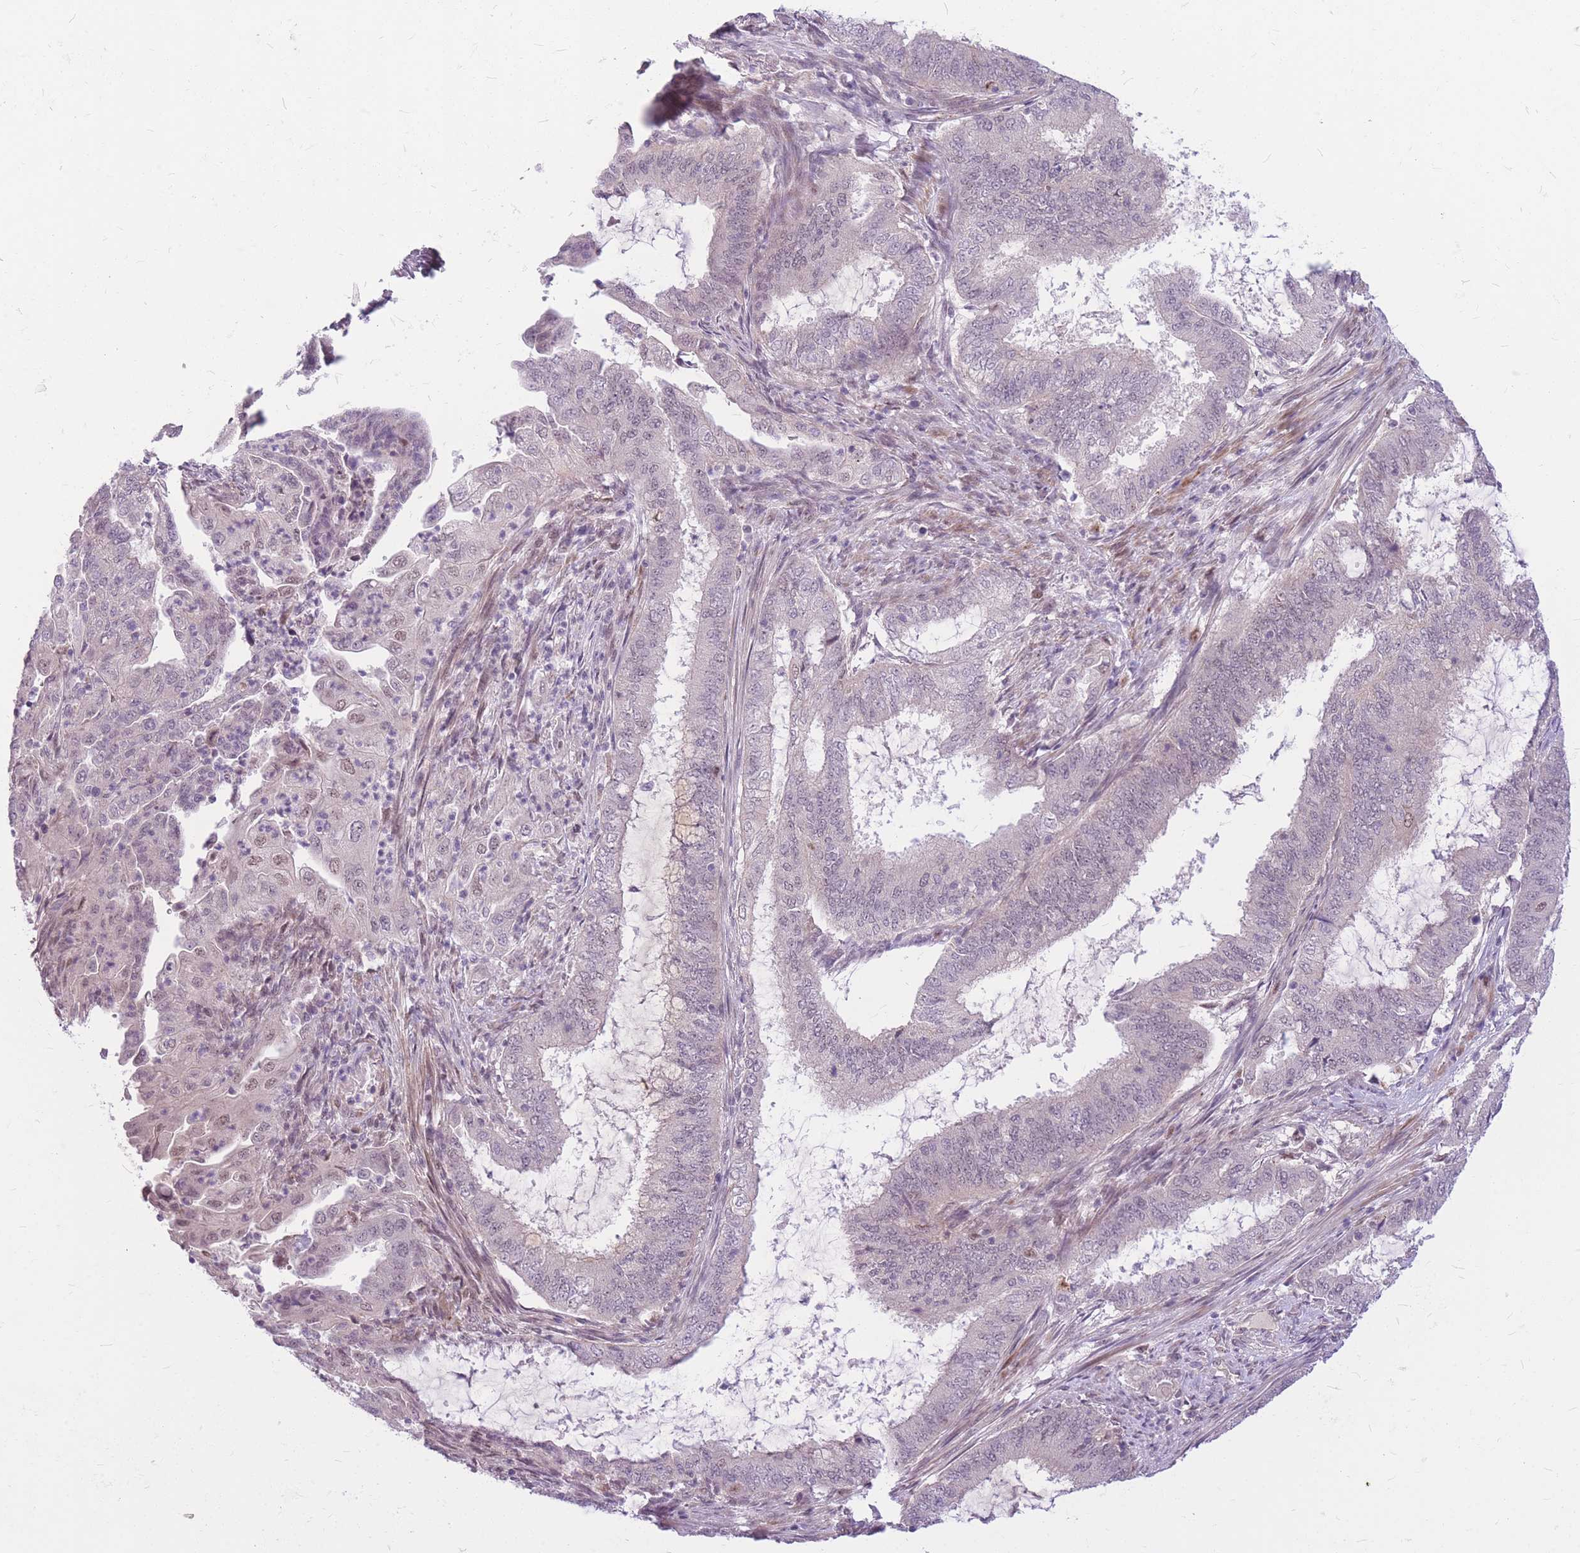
{"staining": {"intensity": "negative", "quantity": "none", "location": "none"}, "tissue": "endometrial cancer", "cell_type": "Tumor cells", "image_type": "cancer", "snomed": [{"axis": "morphology", "description": "Adenocarcinoma, NOS"}, {"axis": "topography", "description": "Endometrium"}], "caption": "This is an IHC histopathology image of endometrial adenocarcinoma. There is no expression in tumor cells.", "gene": "ERCC2", "patient": {"sex": "female", "age": 51}}